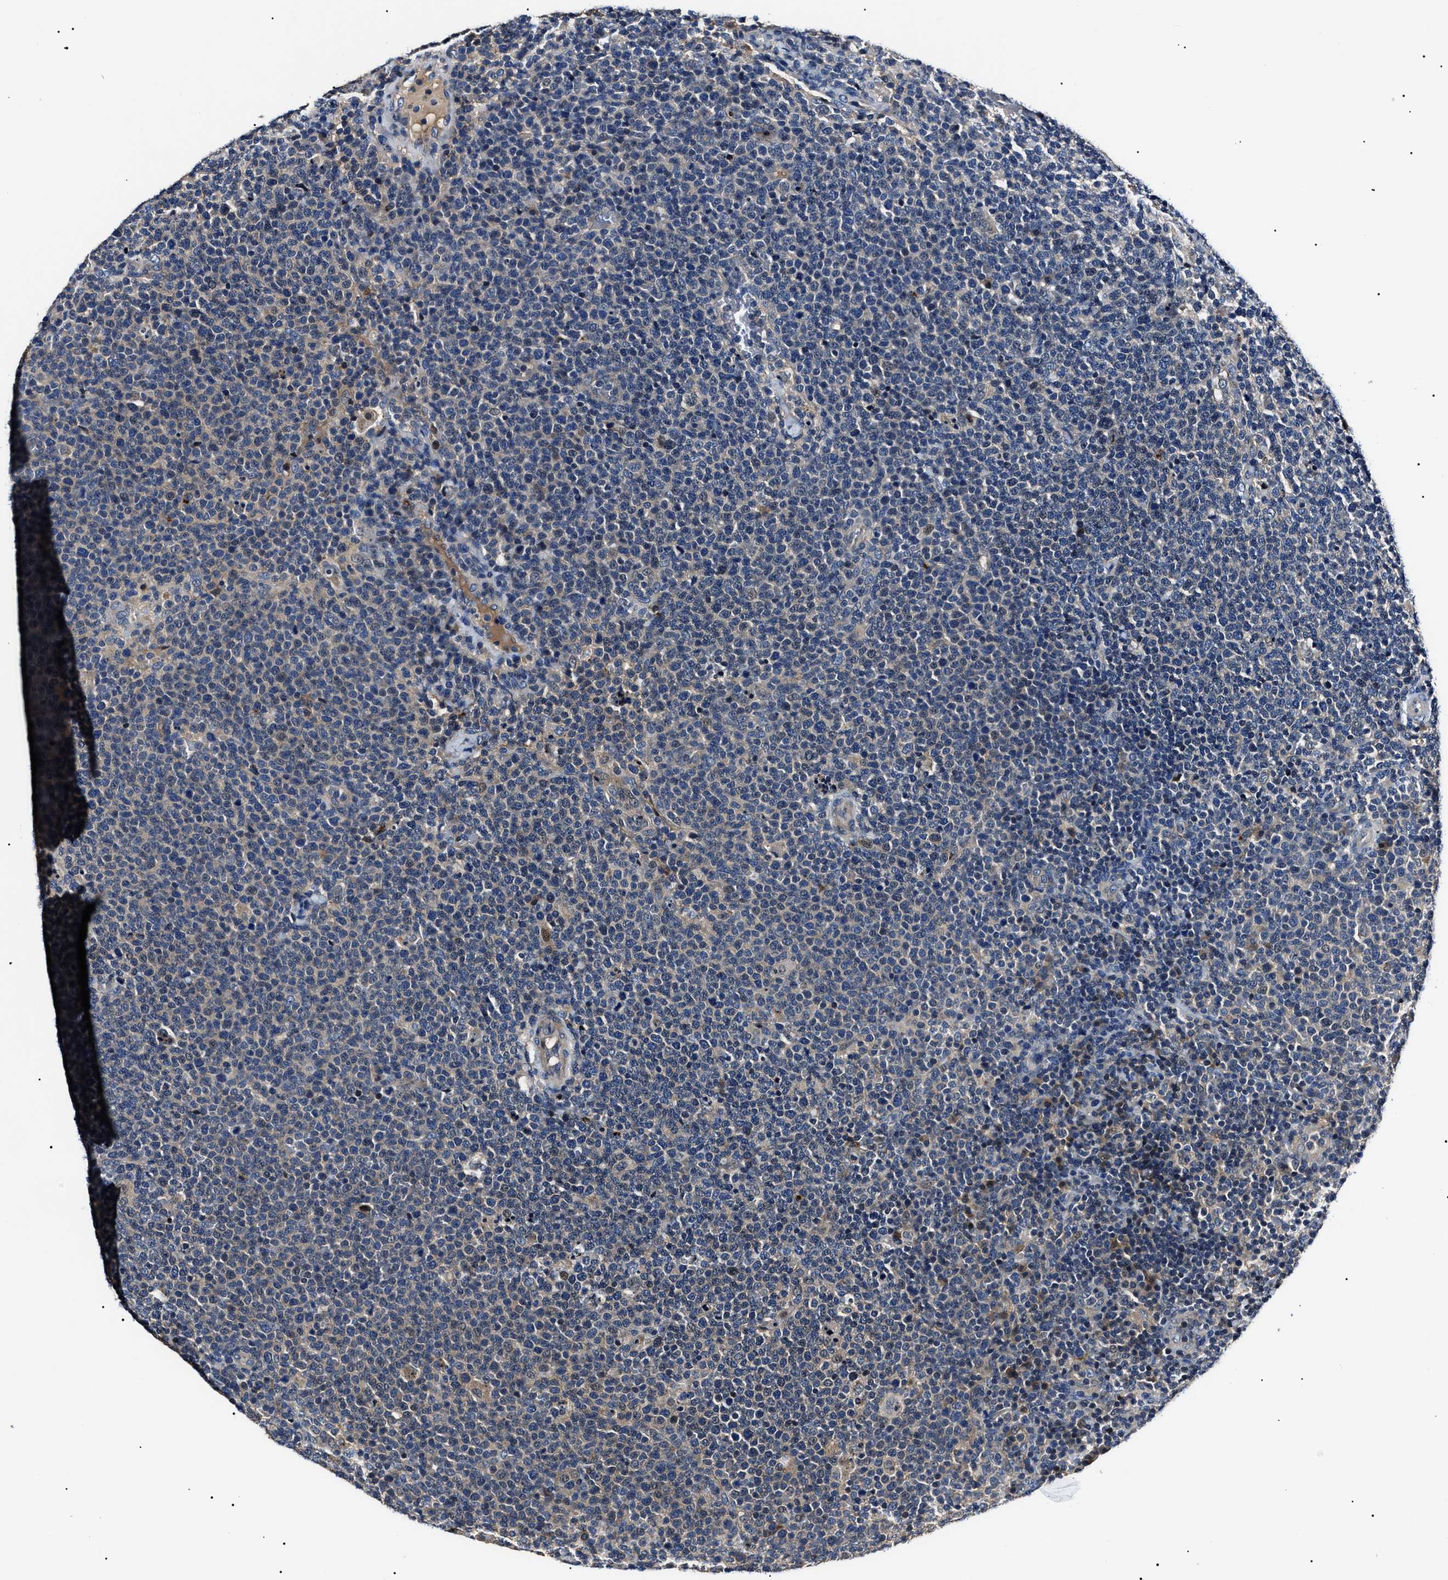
{"staining": {"intensity": "negative", "quantity": "none", "location": "none"}, "tissue": "lymphoma", "cell_type": "Tumor cells", "image_type": "cancer", "snomed": [{"axis": "morphology", "description": "Malignant lymphoma, non-Hodgkin's type, High grade"}, {"axis": "topography", "description": "Lymph node"}], "caption": "Immunohistochemistry (IHC) of human high-grade malignant lymphoma, non-Hodgkin's type shows no positivity in tumor cells.", "gene": "IFT81", "patient": {"sex": "male", "age": 61}}